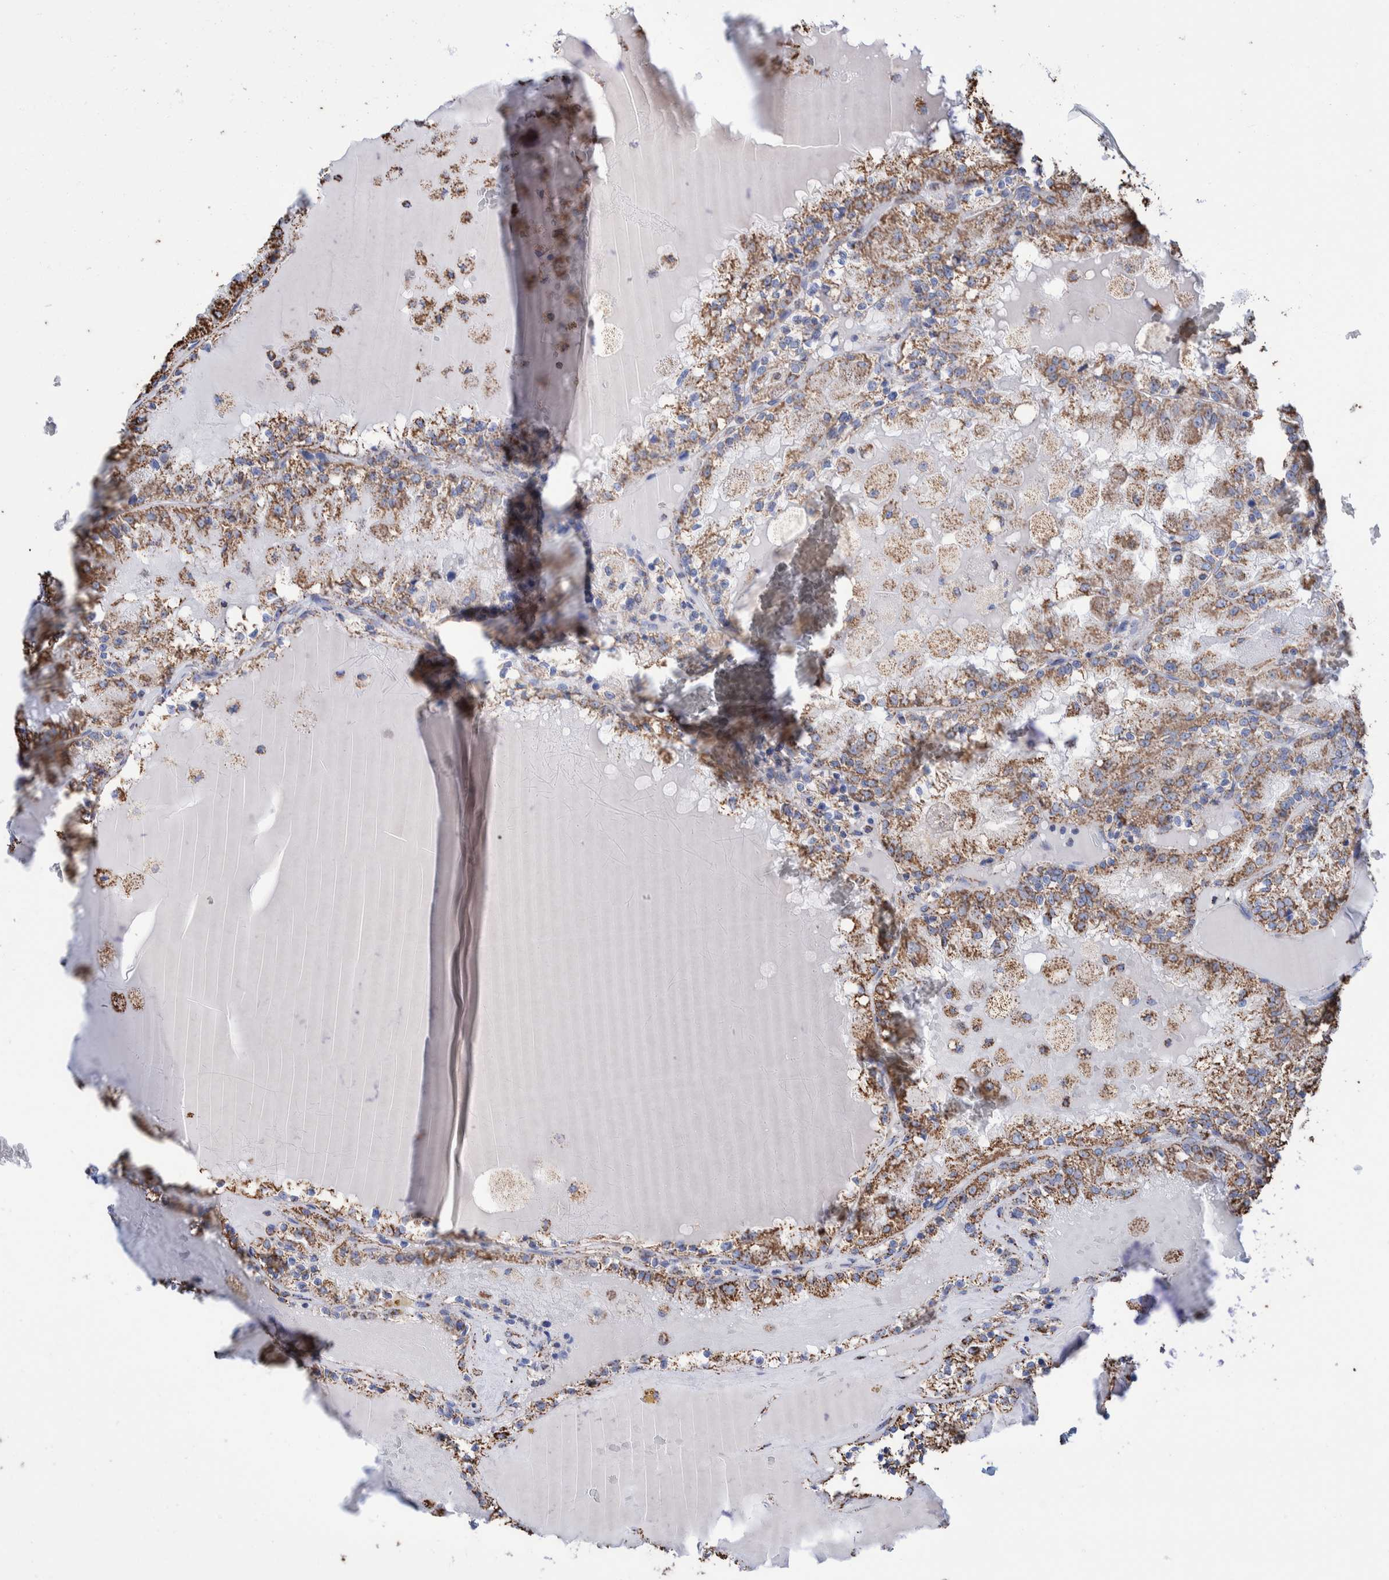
{"staining": {"intensity": "strong", "quantity": ">75%", "location": "cytoplasmic/membranous"}, "tissue": "renal cancer", "cell_type": "Tumor cells", "image_type": "cancer", "snomed": [{"axis": "morphology", "description": "Adenocarcinoma, NOS"}, {"axis": "topography", "description": "Kidney"}], "caption": "Adenocarcinoma (renal) stained with immunohistochemistry (IHC) demonstrates strong cytoplasmic/membranous positivity in approximately >75% of tumor cells.", "gene": "VPS26C", "patient": {"sex": "female", "age": 56}}